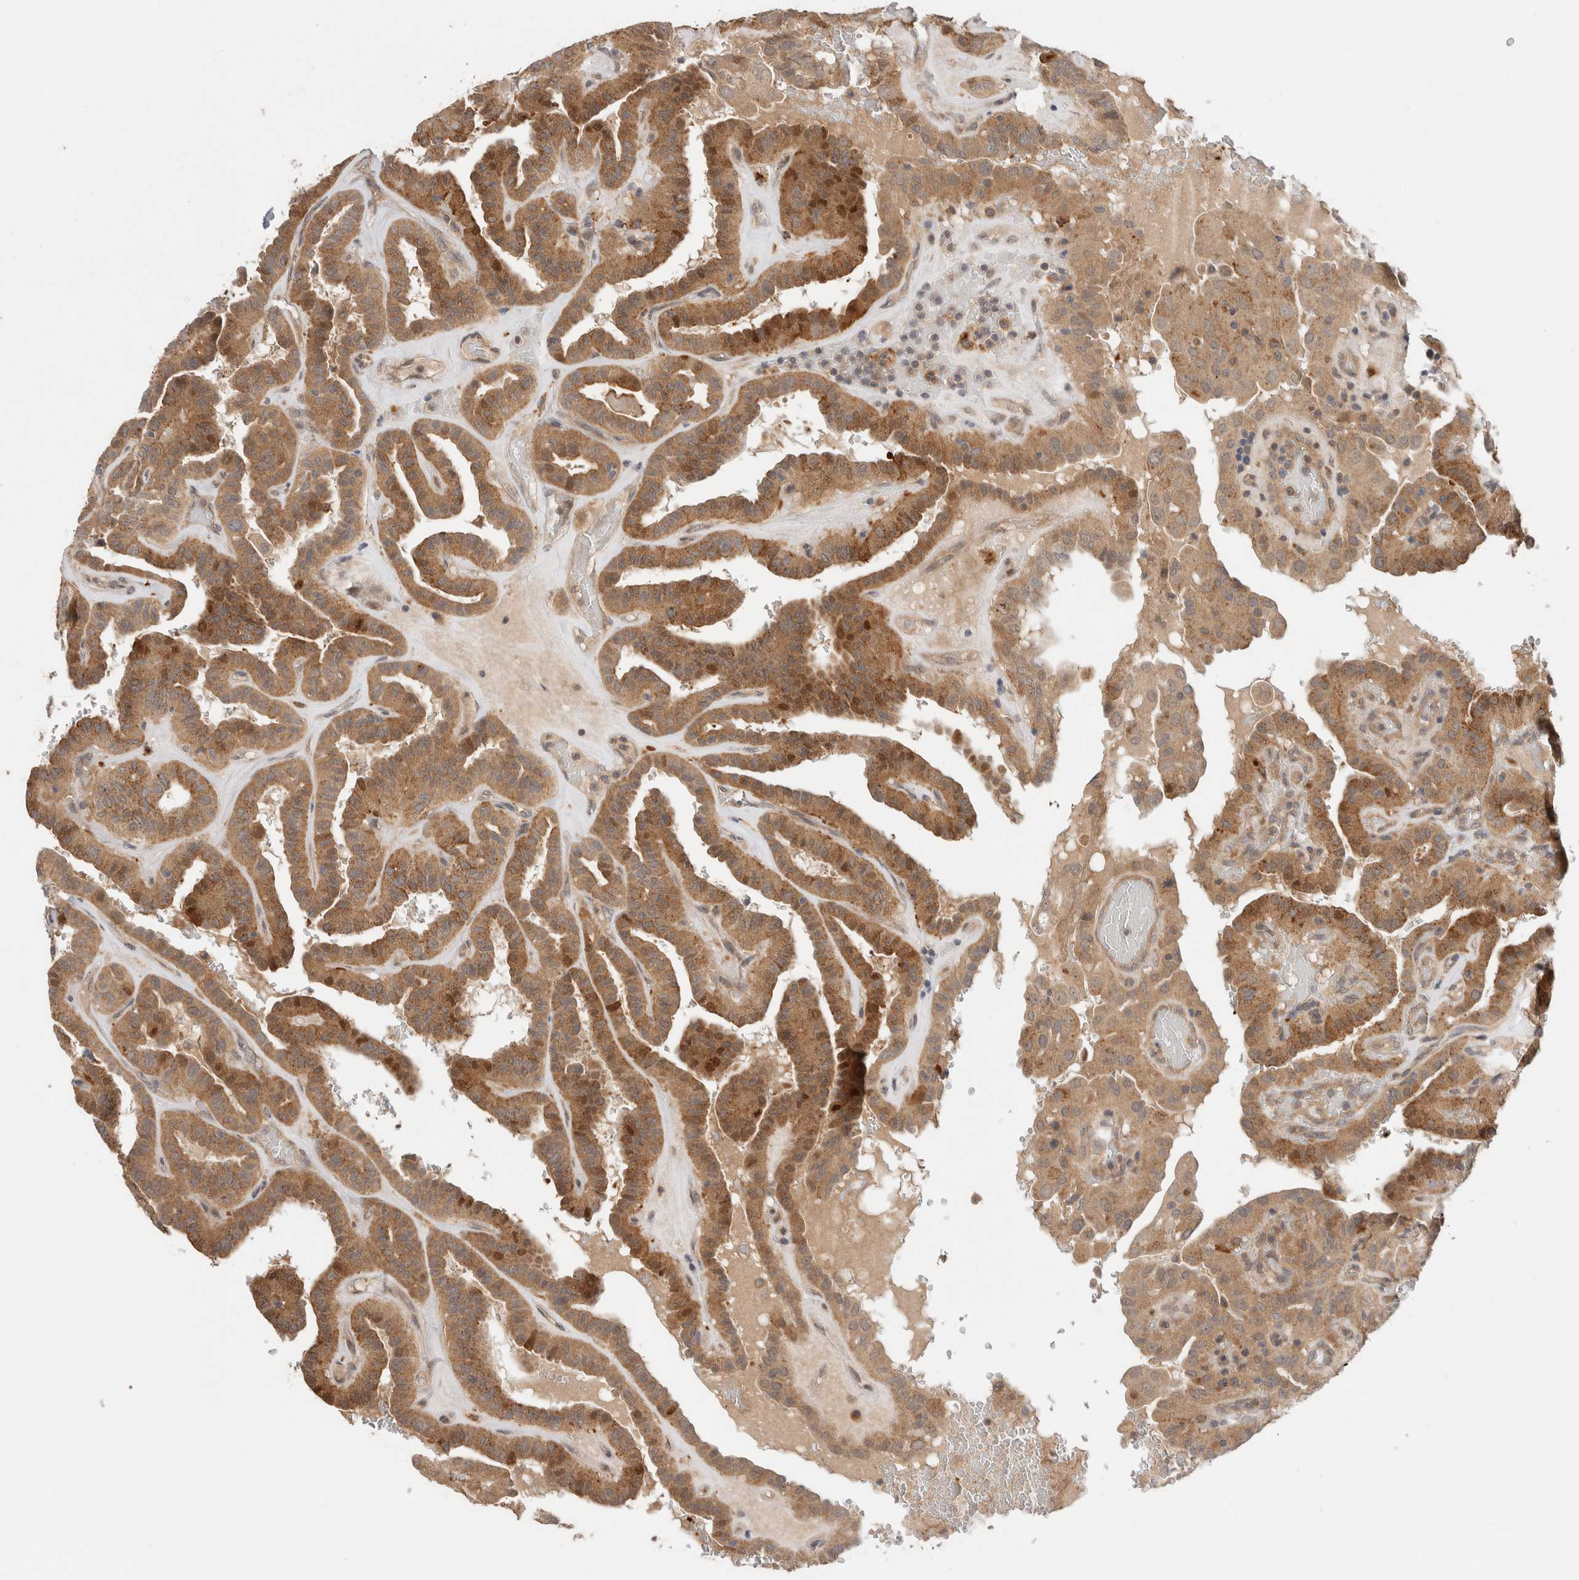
{"staining": {"intensity": "moderate", "quantity": ">75%", "location": "cytoplasmic/membranous"}, "tissue": "thyroid cancer", "cell_type": "Tumor cells", "image_type": "cancer", "snomed": [{"axis": "morphology", "description": "Papillary adenocarcinoma, NOS"}, {"axis": "topography", "description": "Thyroid gland"}], "caption": "Protein staining displays moderate cytoplasmic/membranous expression in approximately >75% of tumor cells in papillary adenocarcinoma (thyroid).", "gene": "SGK1", "patient": {"sex": "male", "age": 77}}